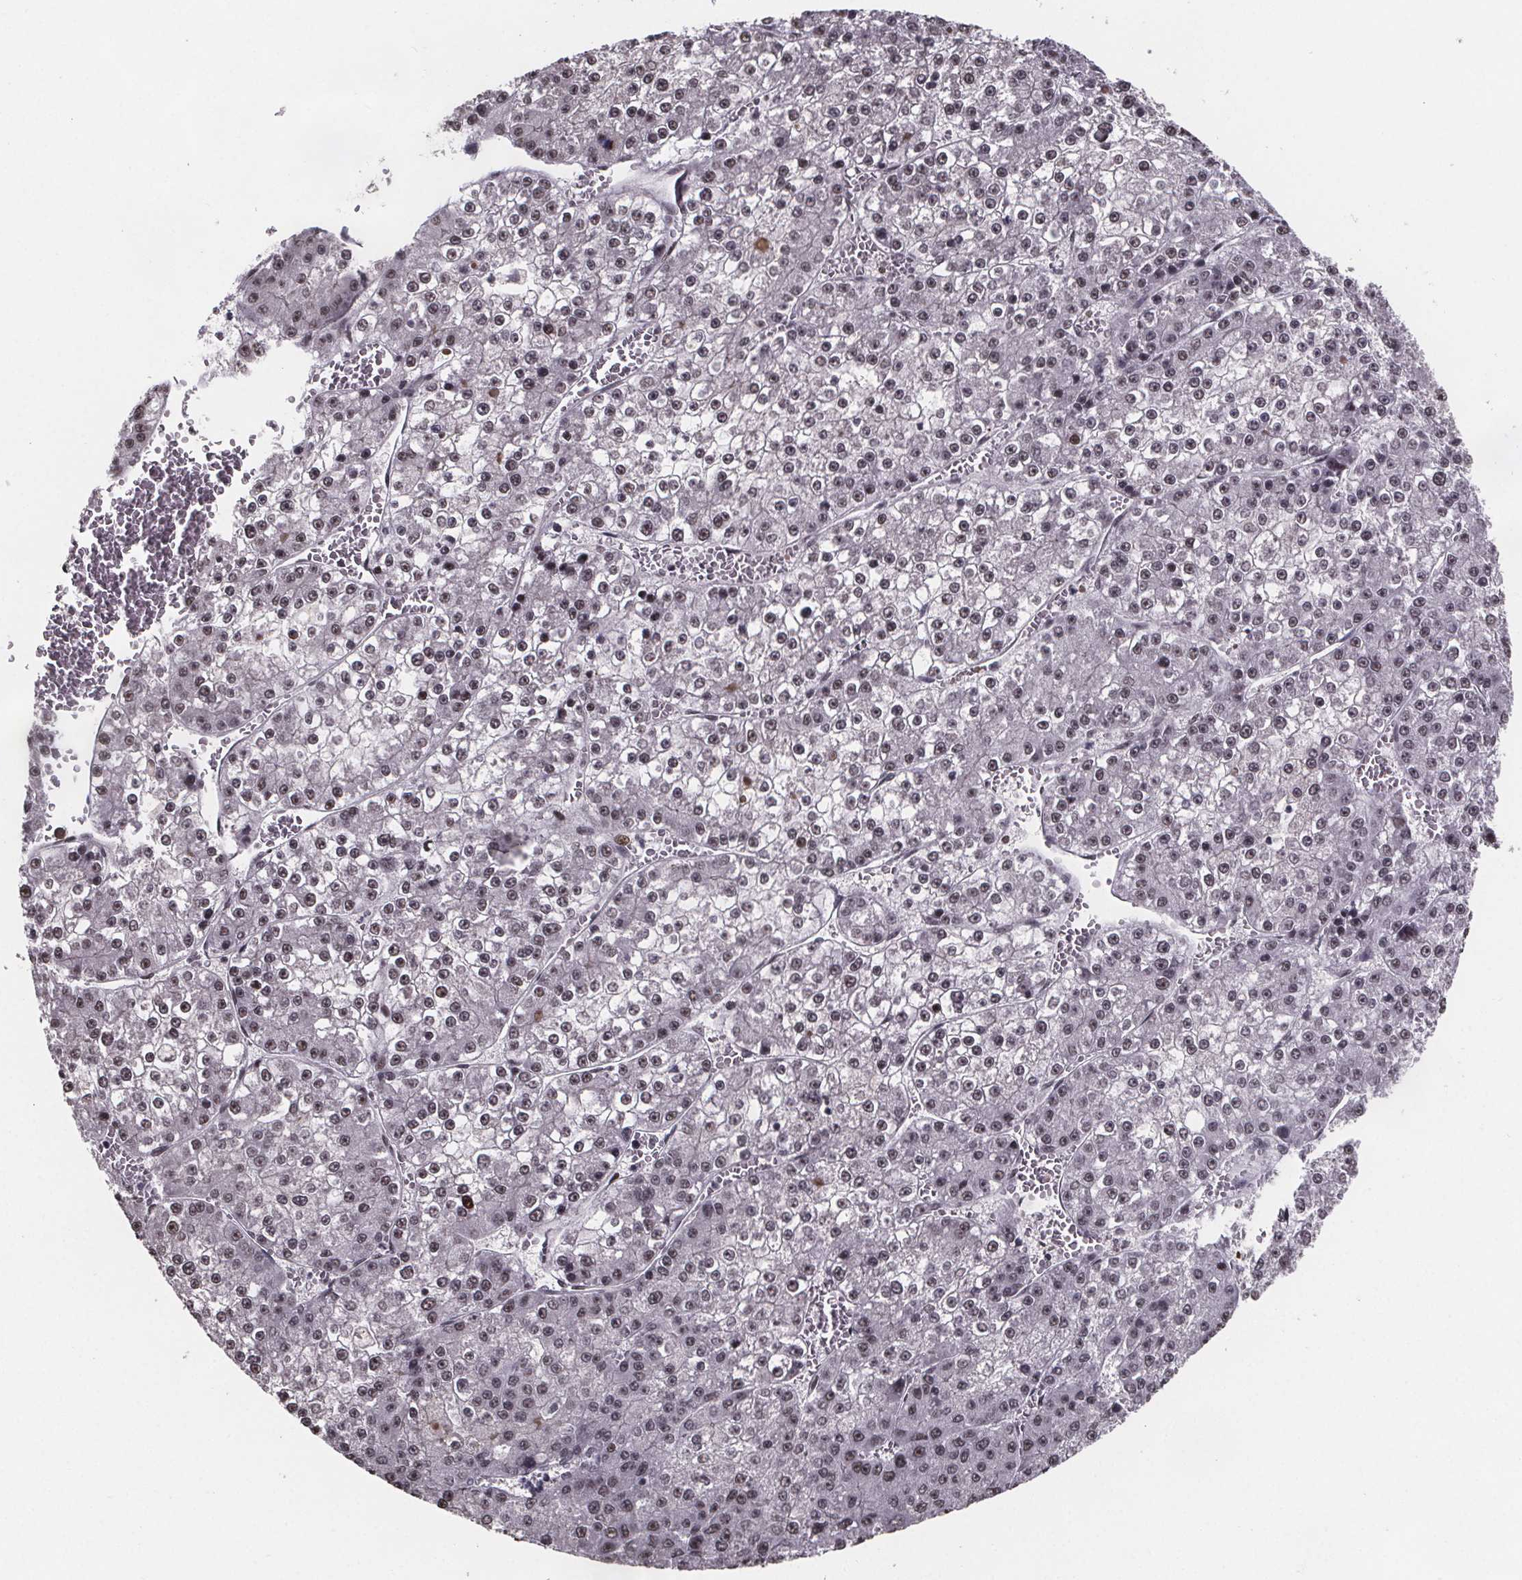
{"staining": {"intensity": "moderate", "quantity": ">75%", "location": "nuclear"}, "tissue": "liver cancer", "cell_type": "Tumor cells", "image_type": "cancer", "snomed": [{"axis": "morphology", "description": "Carcinoma, Hepatocellular, NOS"}, {"axis": "topography", "description": "Liver"}], "caption": "Immunohistochemistry (DAB) staining of liver cancer (hepatocellular carcinoma) displays moderate nuclear protein positivity in approximately >75% of tumor cells. The protein is shown in brown color, while the nuclei are stained blue.", "gene": "U2SURP", "patient": {"sex": "female", "age": 73}}